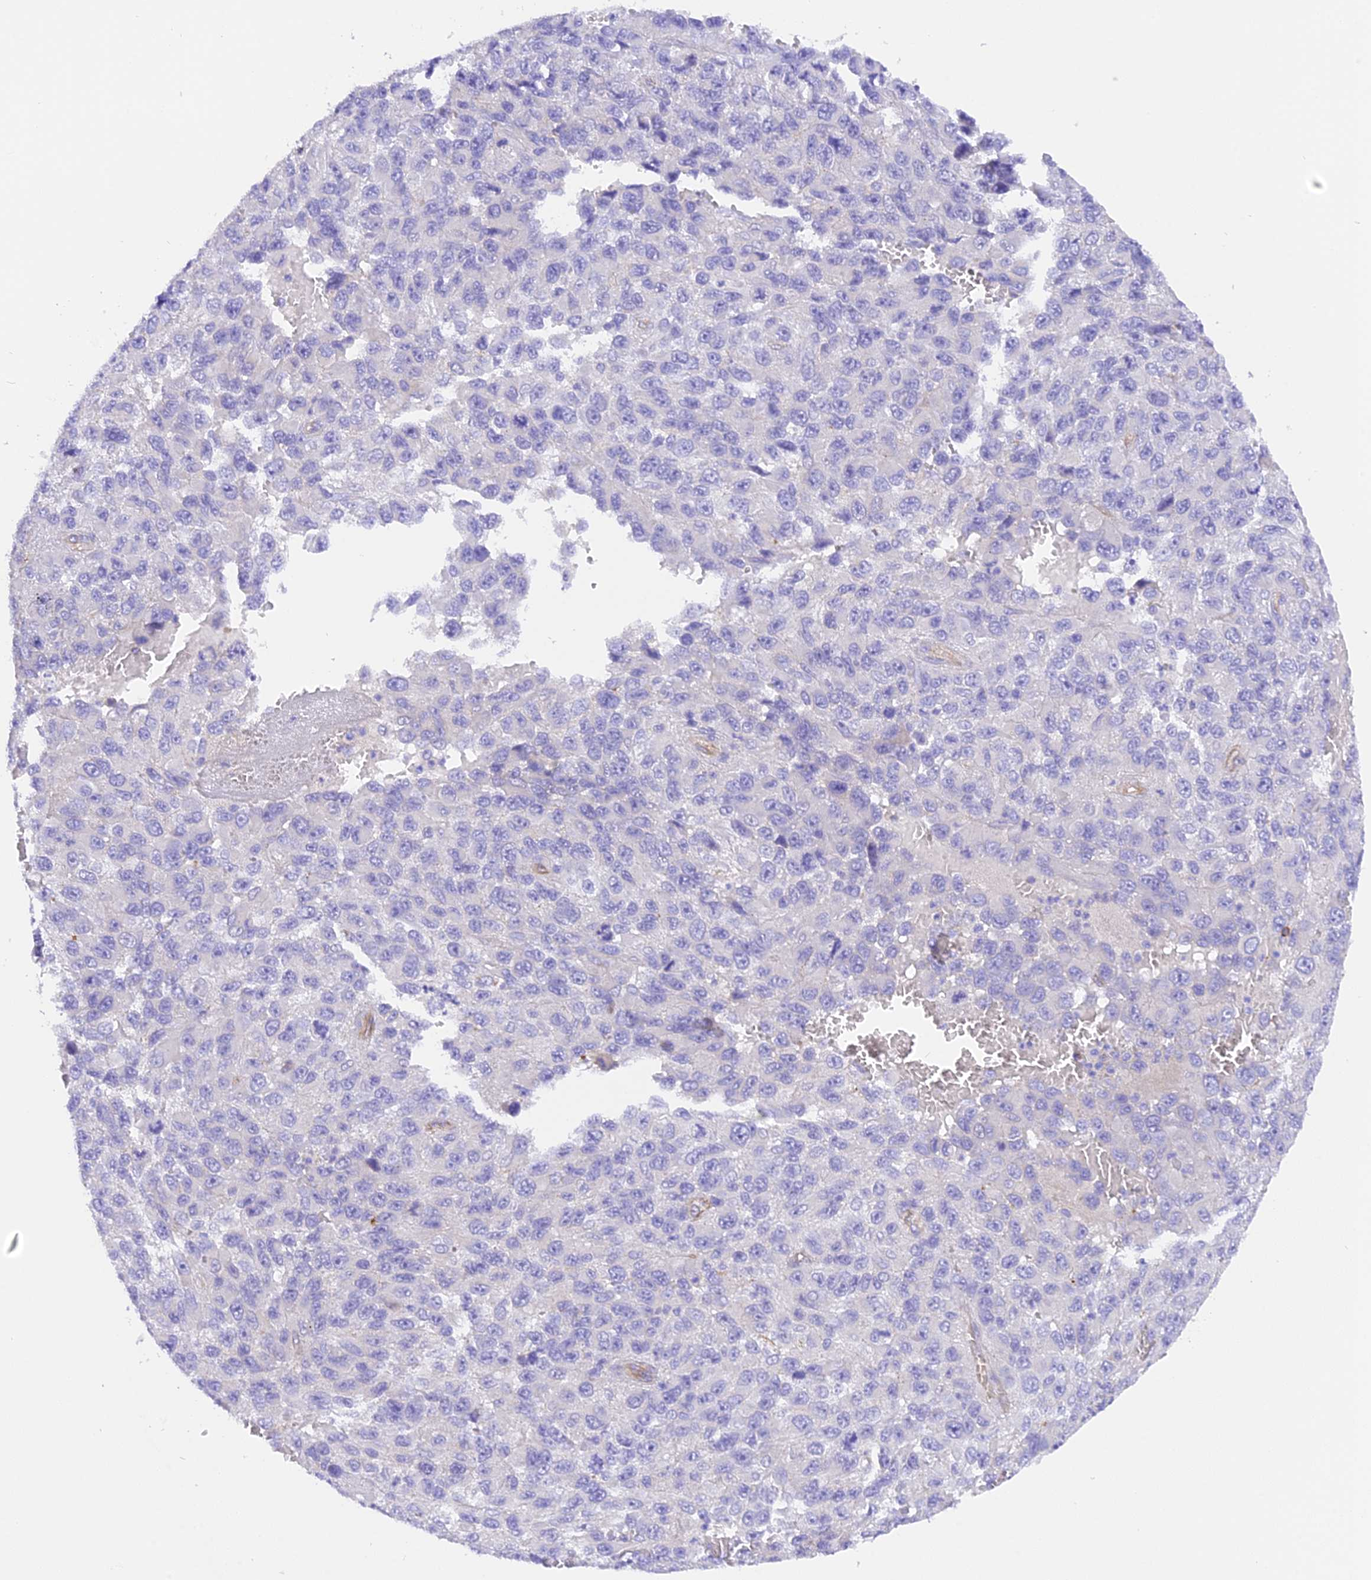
{"staining": {"intensity": "negative", "quantity": "none", "location": "none"}, "tissue": "melanoma", "cell_type": "Tumor cells", "image_type": "cancer", "snomed": [{"axis": "morphology", "description": "Normal tissue, NOS"}, {"axis": "morphology", "description": "Malignant melanoma, NOS"}, {"axis": "topography", "description": "Skin"}], "caption": "Protein analysis of melanoma exhibits no significant positivity in tumor cells.", "gene": "FAM193A", "patient": {"sex": "female", "age": 96}}